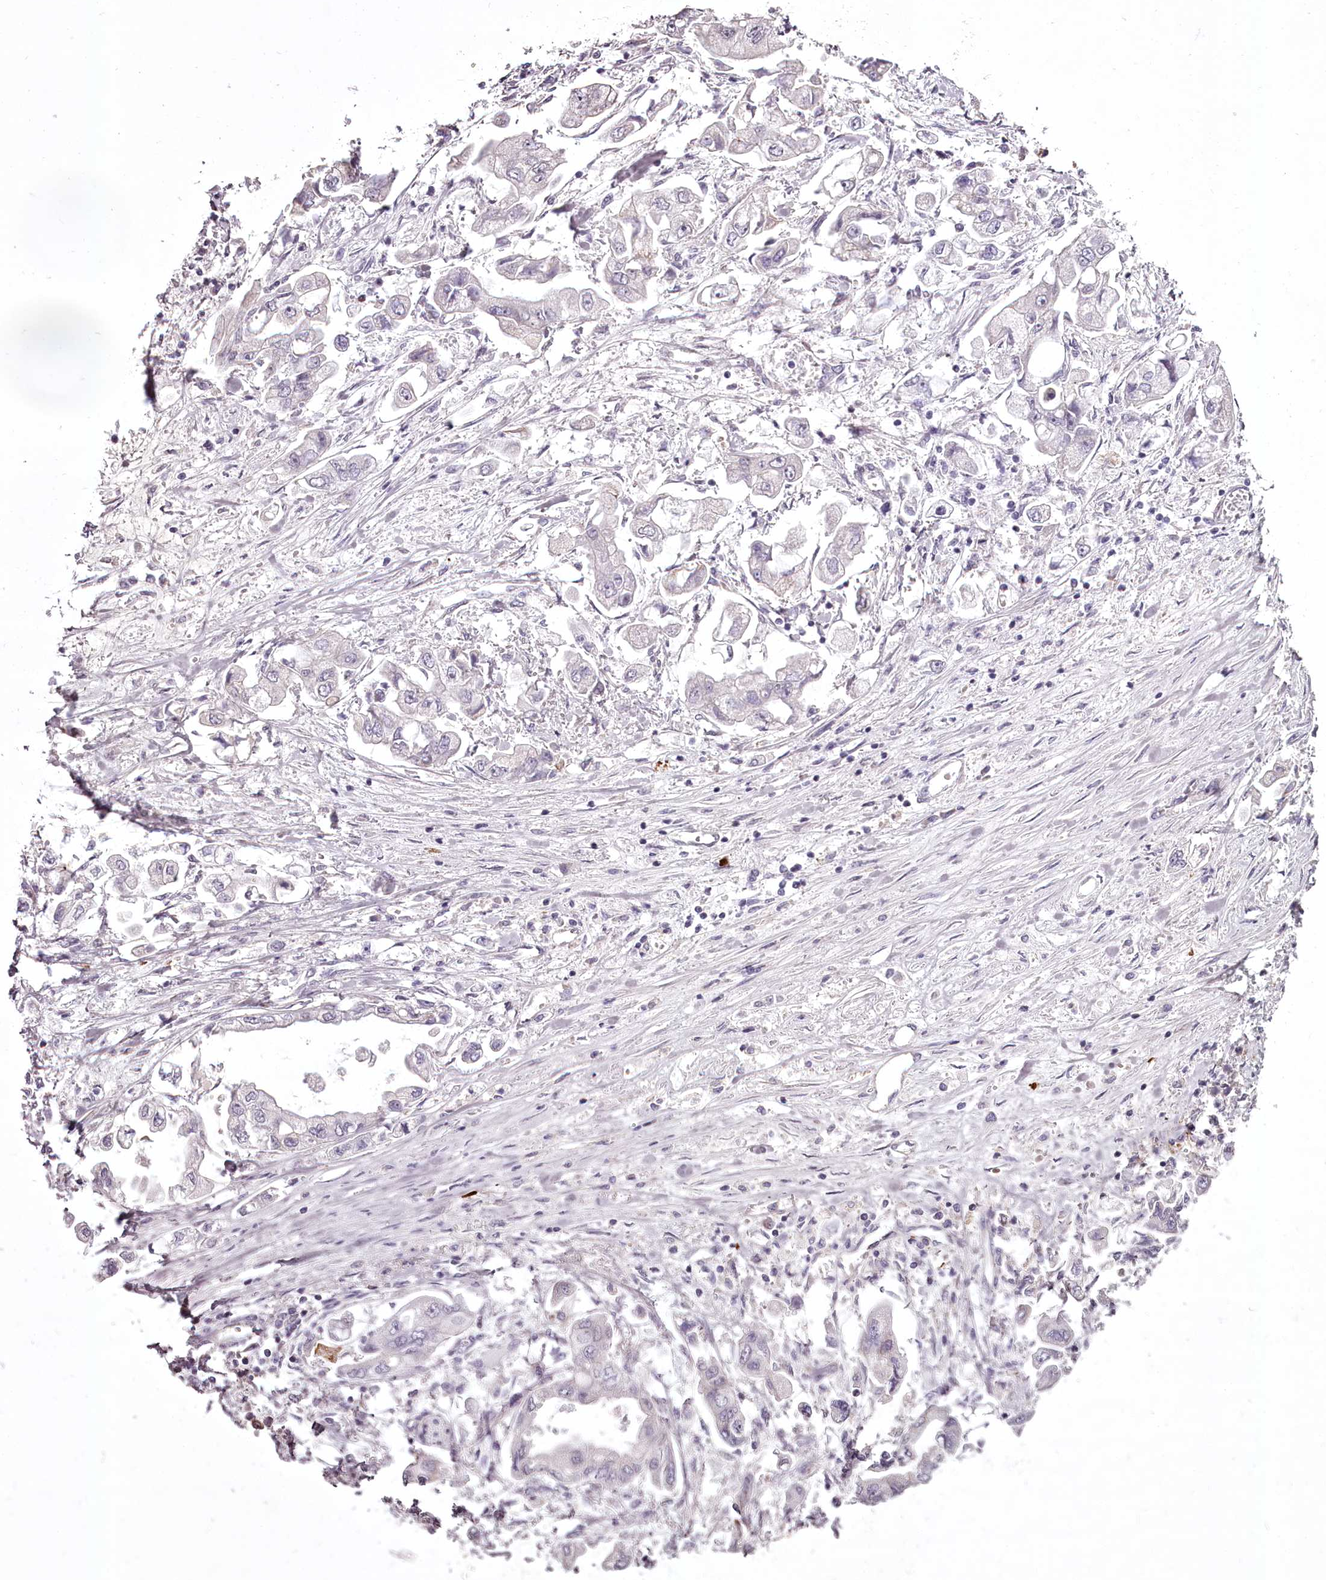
{"staining": {"intensity": "negative", "quantity": "none", "location": "none"}, "tissue": "stomach cancer", "cell_type": "Tumor cells", "image_type": "cancer", "snomed": [{"axis": "morphology", "description": "Adenocarcinoma, NOS"}, {"axis": "topography", "description": "Stomach"}], "caption": "IHC micrograph of human adenocarcinoma (stomach) stained for a protein (brown), which reveals no expression in tumor cells.", "gene": "C1orf56", "patient": {"sex": "male", "age": 62}}